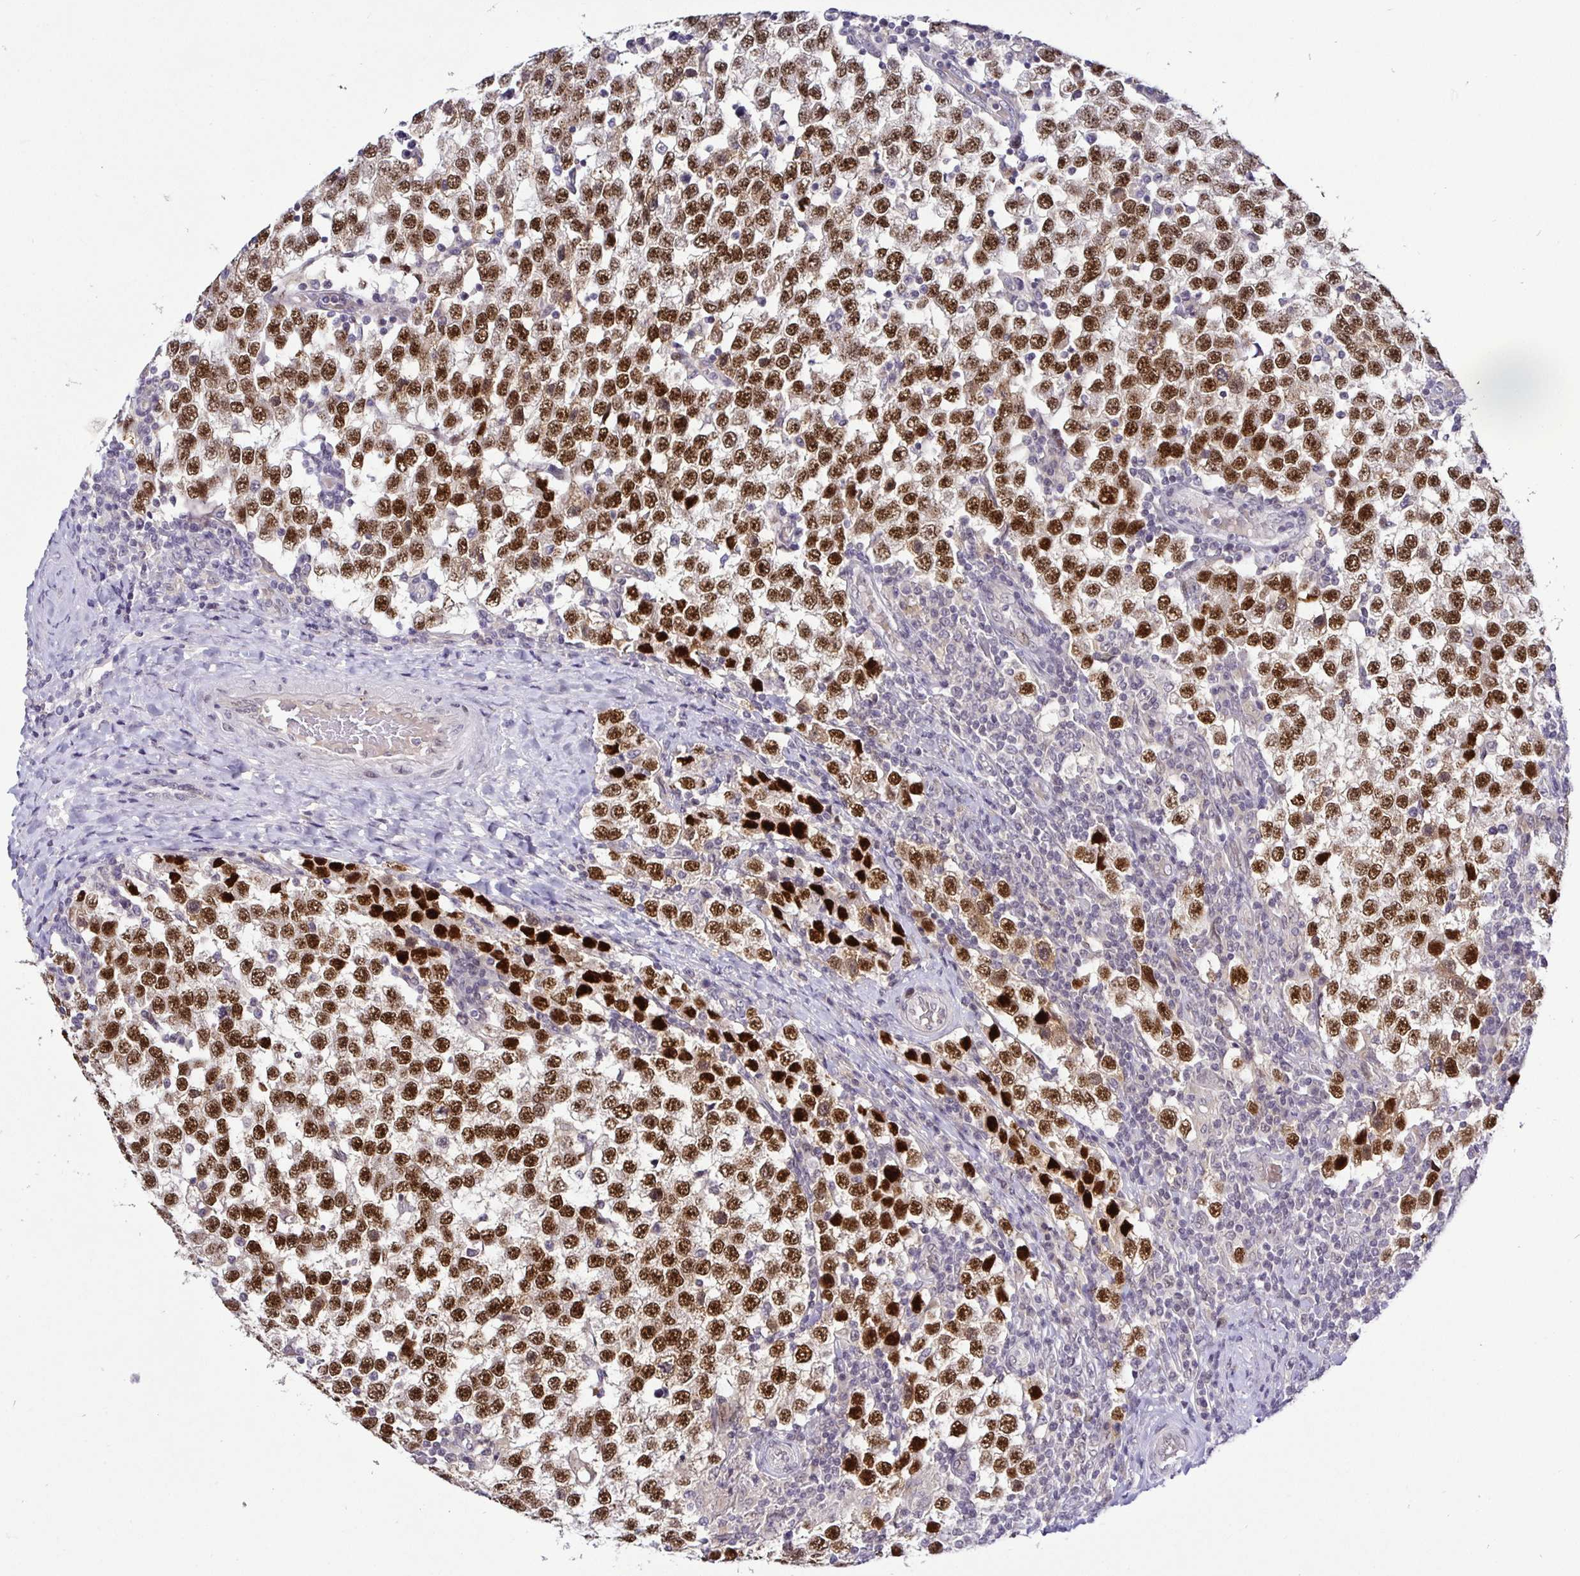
{"staining": {"intensity": "strong", "quantity": ">75%", "location": "nuclear"}, "tissue": "testis cancer", "cell_type": "Tumor cells", "image_type": "cancer", "snomed": [{"axis": "morphology", "description": "Seminoma, NOS"}, {"axis": "topography", "description": "Testis"}], "caption": "The micrograph shows a brown stain indicating the presence of a protein in the nuclear of tumor cells in testis seminoma.", "gene": "NUP188", "patient": {"sex": "male", "age": 34}}